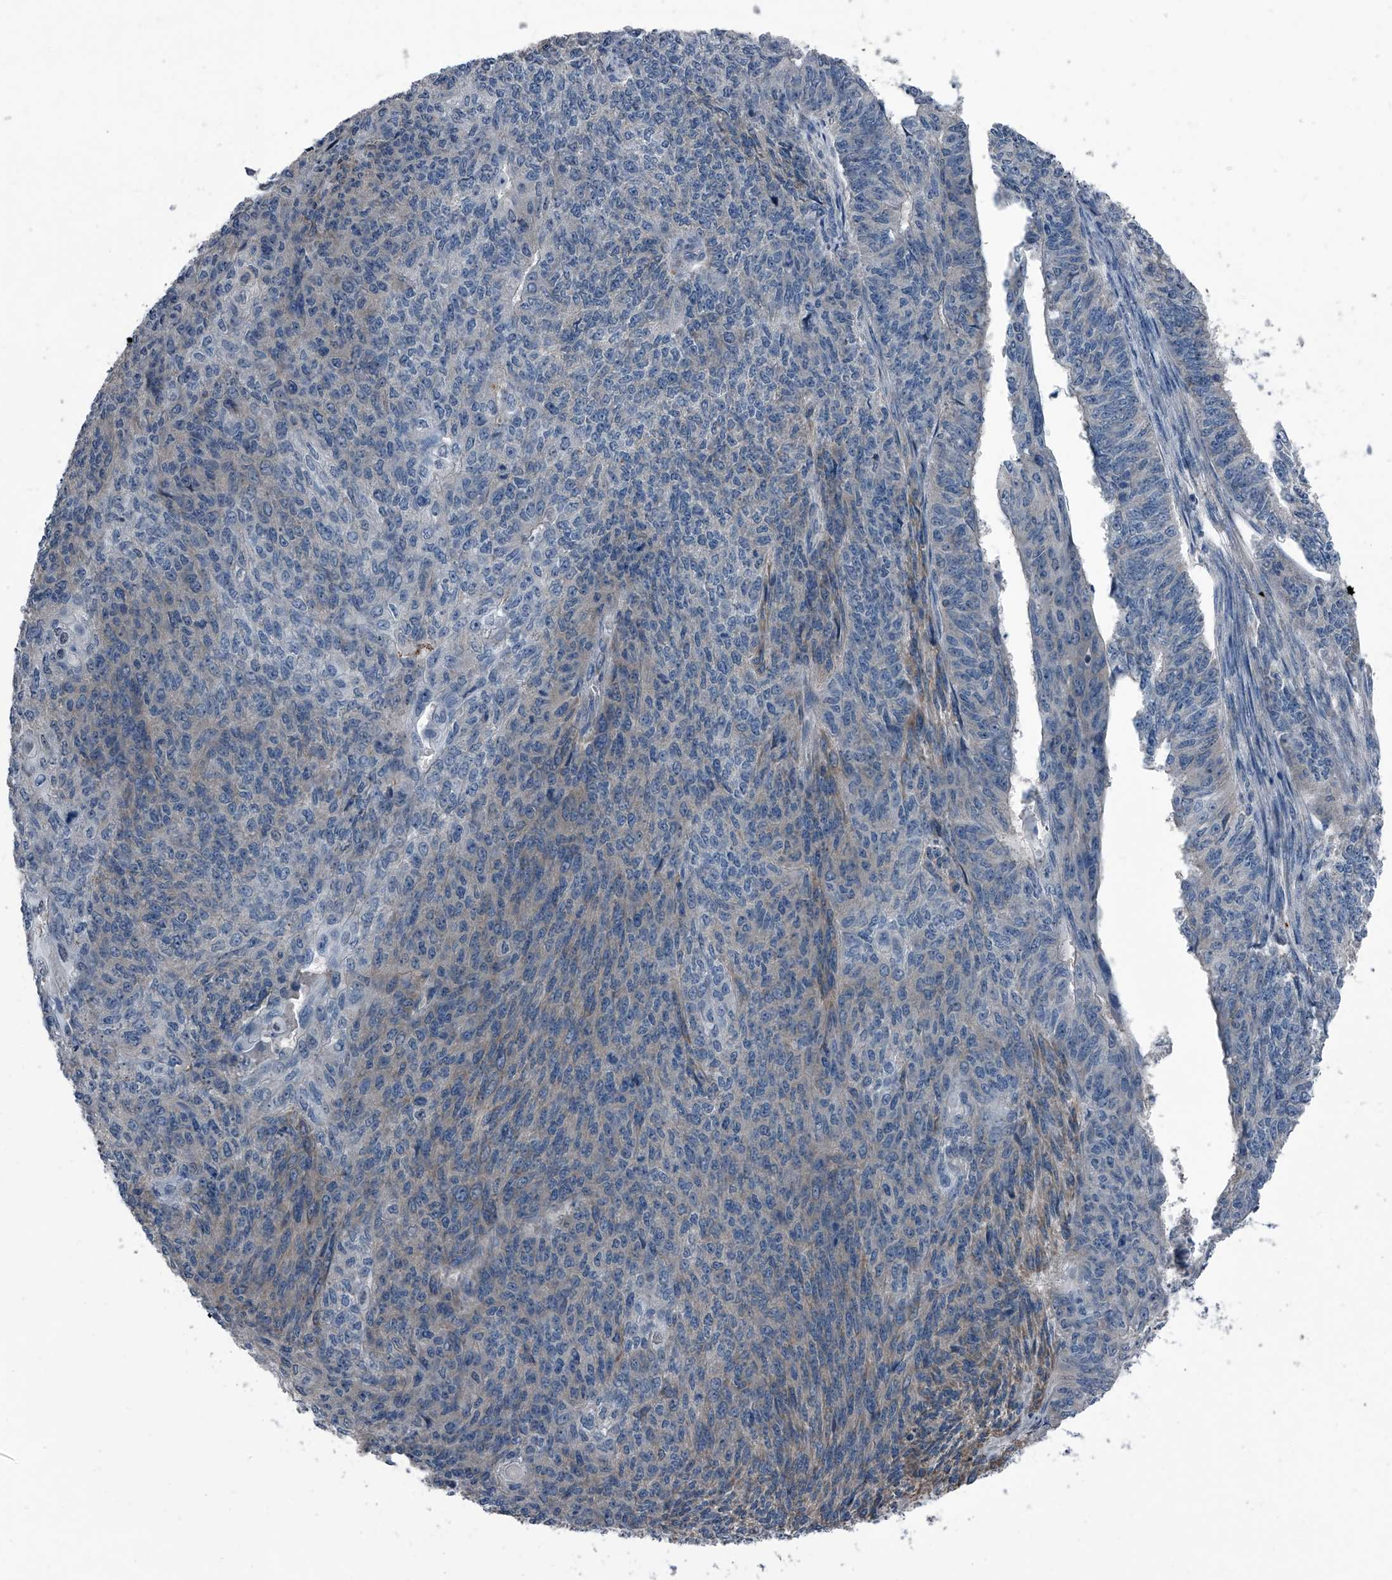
{"staining": {"intensity": "negative", "quantity": "none", "location": "none"}, "tissue": "endometrial cancer", "cell_type": "Tumor cells", "image_type": "cancer", "snomed": [{"axis": "morphology", "description": "Adenocarcinoma, NOS"}, {"axis": "topography", "description": "Endometrium"}], "caption": "Immunohistochemistry (IHC) image of human endometrial cancer stained for a protein (brown), which exhibits no expression in tumor cells.", "gene": "PIP5K1A", "patient": {"sex": "female", "age": 32}}